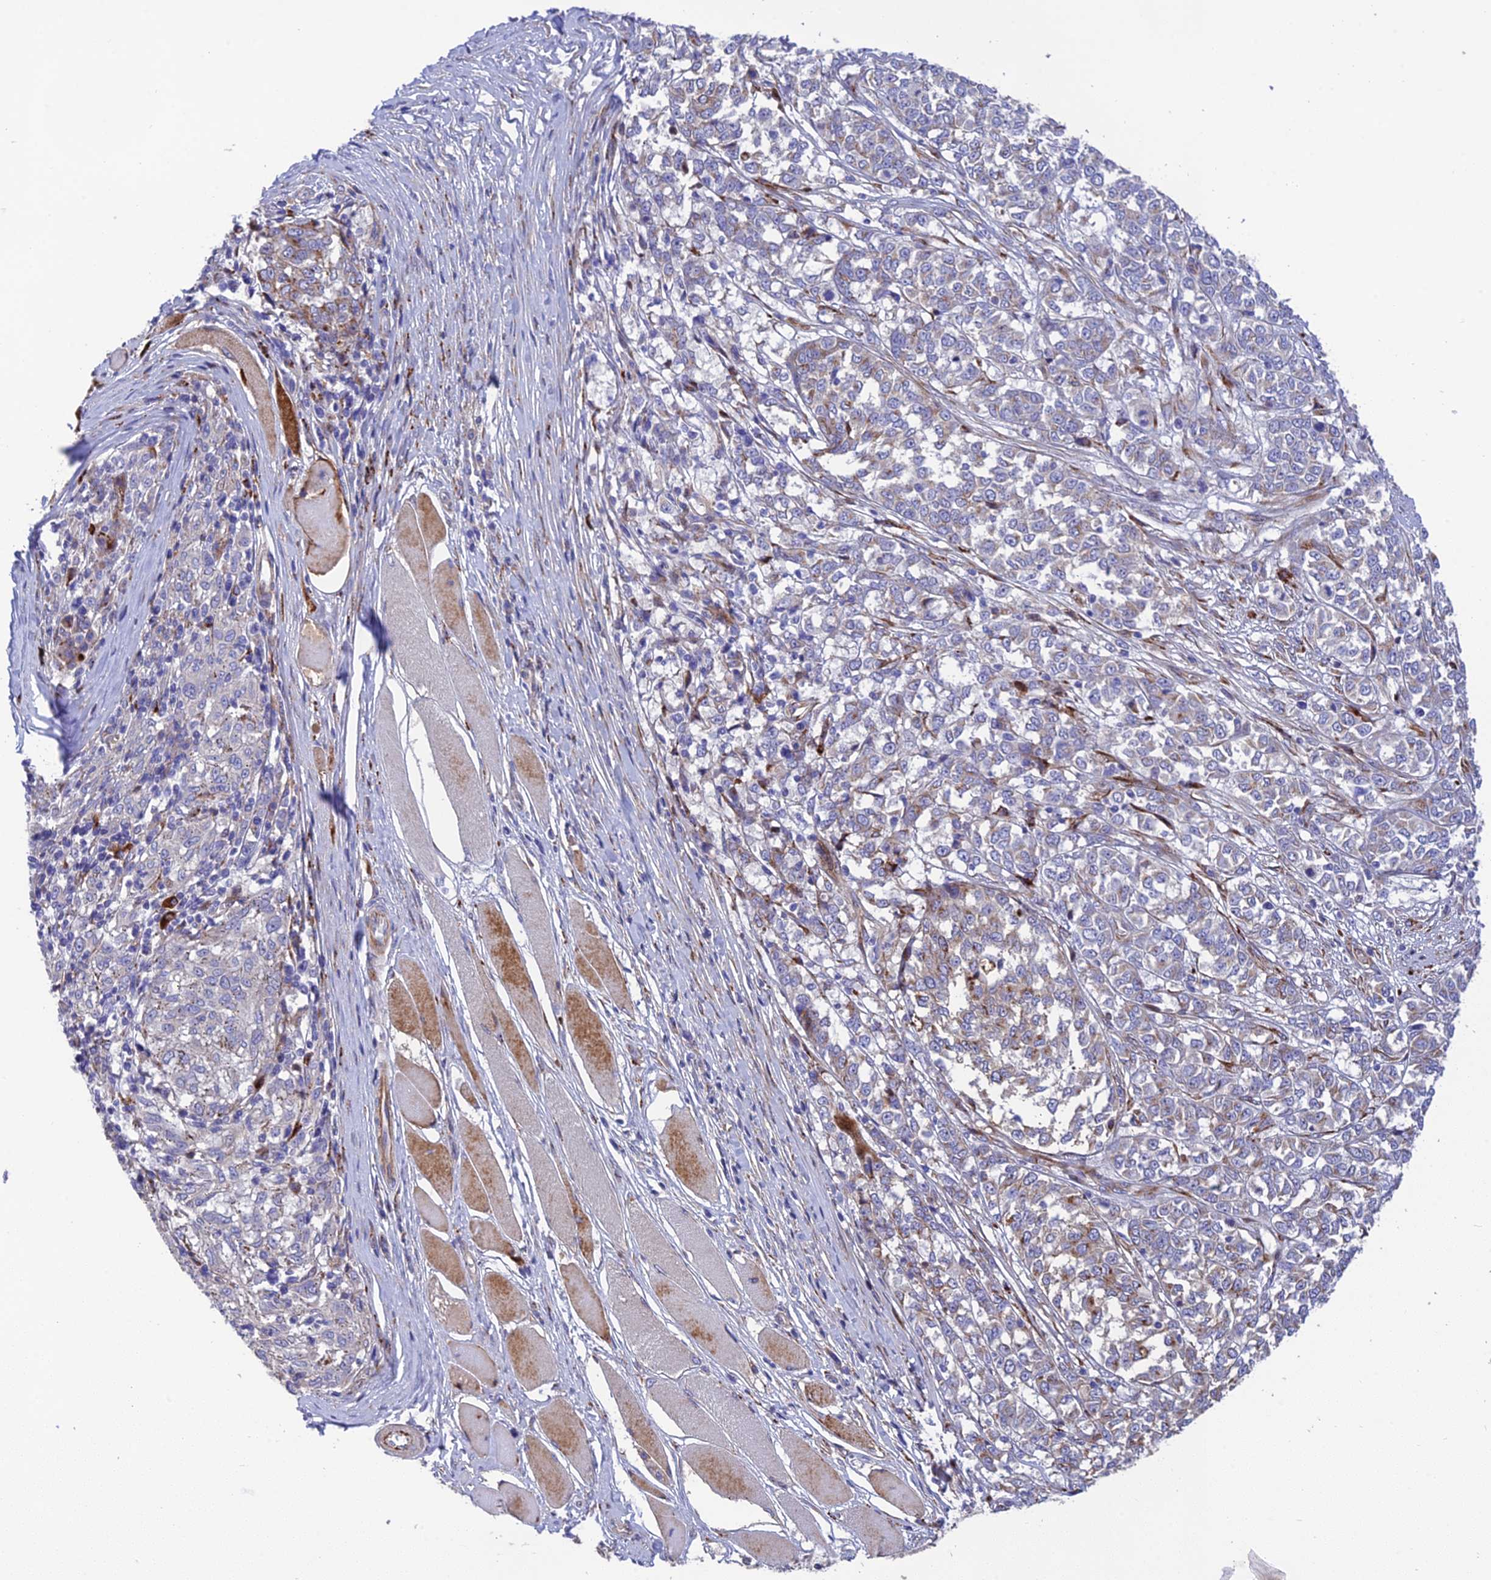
{"staining": {"intensity": "weak", "quantity": "<25%", "location": "cytoplasmic/membranous"}, "tissue": "melanoma", "cell_type": "Tumor cells", "image_type": "cancer", "snomed": [{"axis": "morphology", "description": "Malignant melanoma, NOS"}, {"axis": "topography", "description": "Skin"}], "caption": "A high-resolution photomicrograph shows immunohistochemistry (IHC) staining of melanoma, which exhibits no significant expression in tumor cells.", "gene": "CPSF4L", "patient": {"sex": "female", "age": 72}}